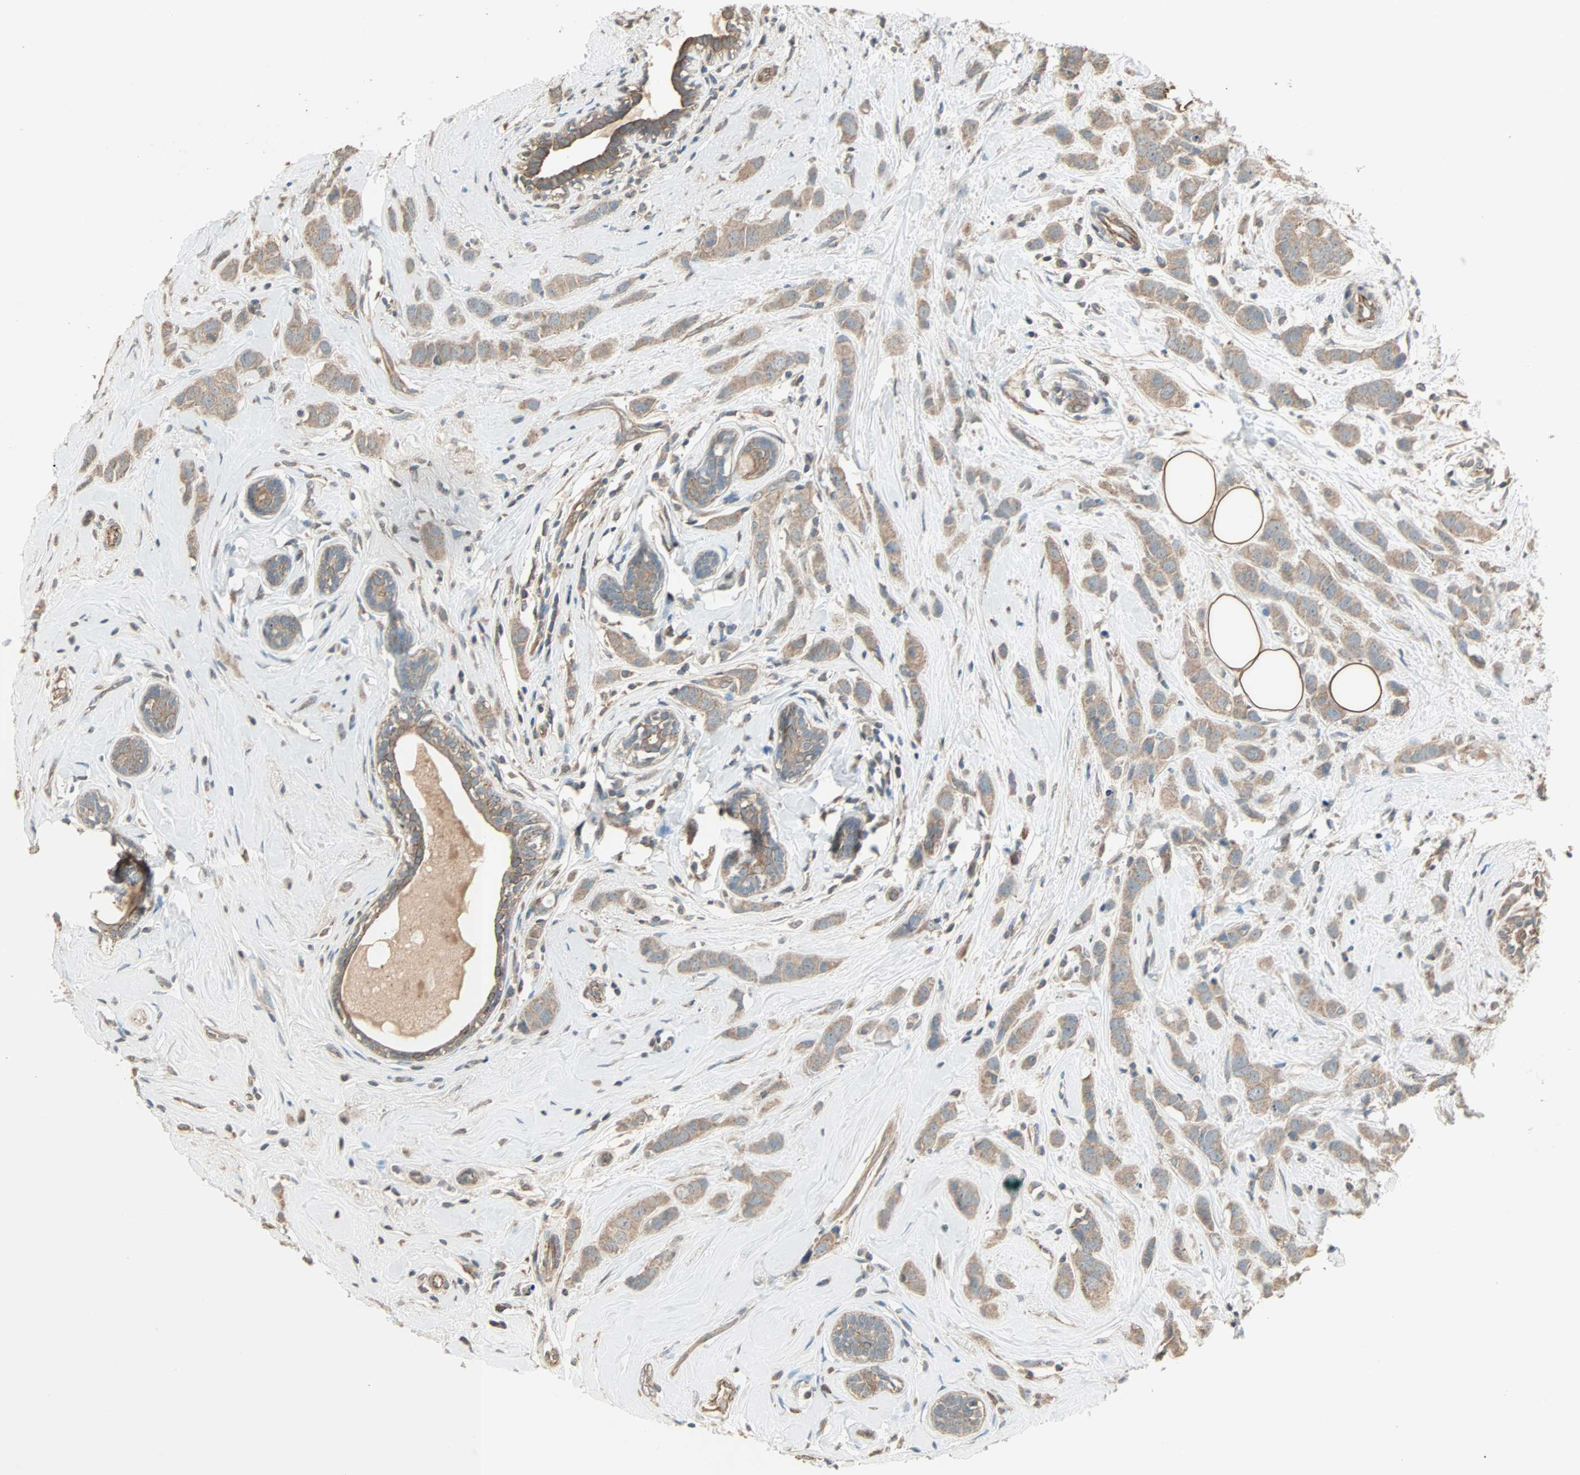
{"staining": {"intensity": "moderate", "quantity": ">75%", "location": "cytoplasmic/membranous"}, "tissue": "breast cancer", "cell_type": "Tumor cells", "image_type": "cancer", "snomed": [{"axis": "morphology", "description": "Normal tissue, NOS"}, {"axis": "morphology", "description": "Duct carcinoma"}, {"axis": "topography", "description": "Breast"}], "caption": "Breast cancer (invasive ductal carcinoma) stained for a protein (brown) displays moderate cytoplasmic/membranous positive positivity in approximately >75% of tumor cells.", "gene": "MAP3K21", "patient": {"sex": "female", "age": 50}}